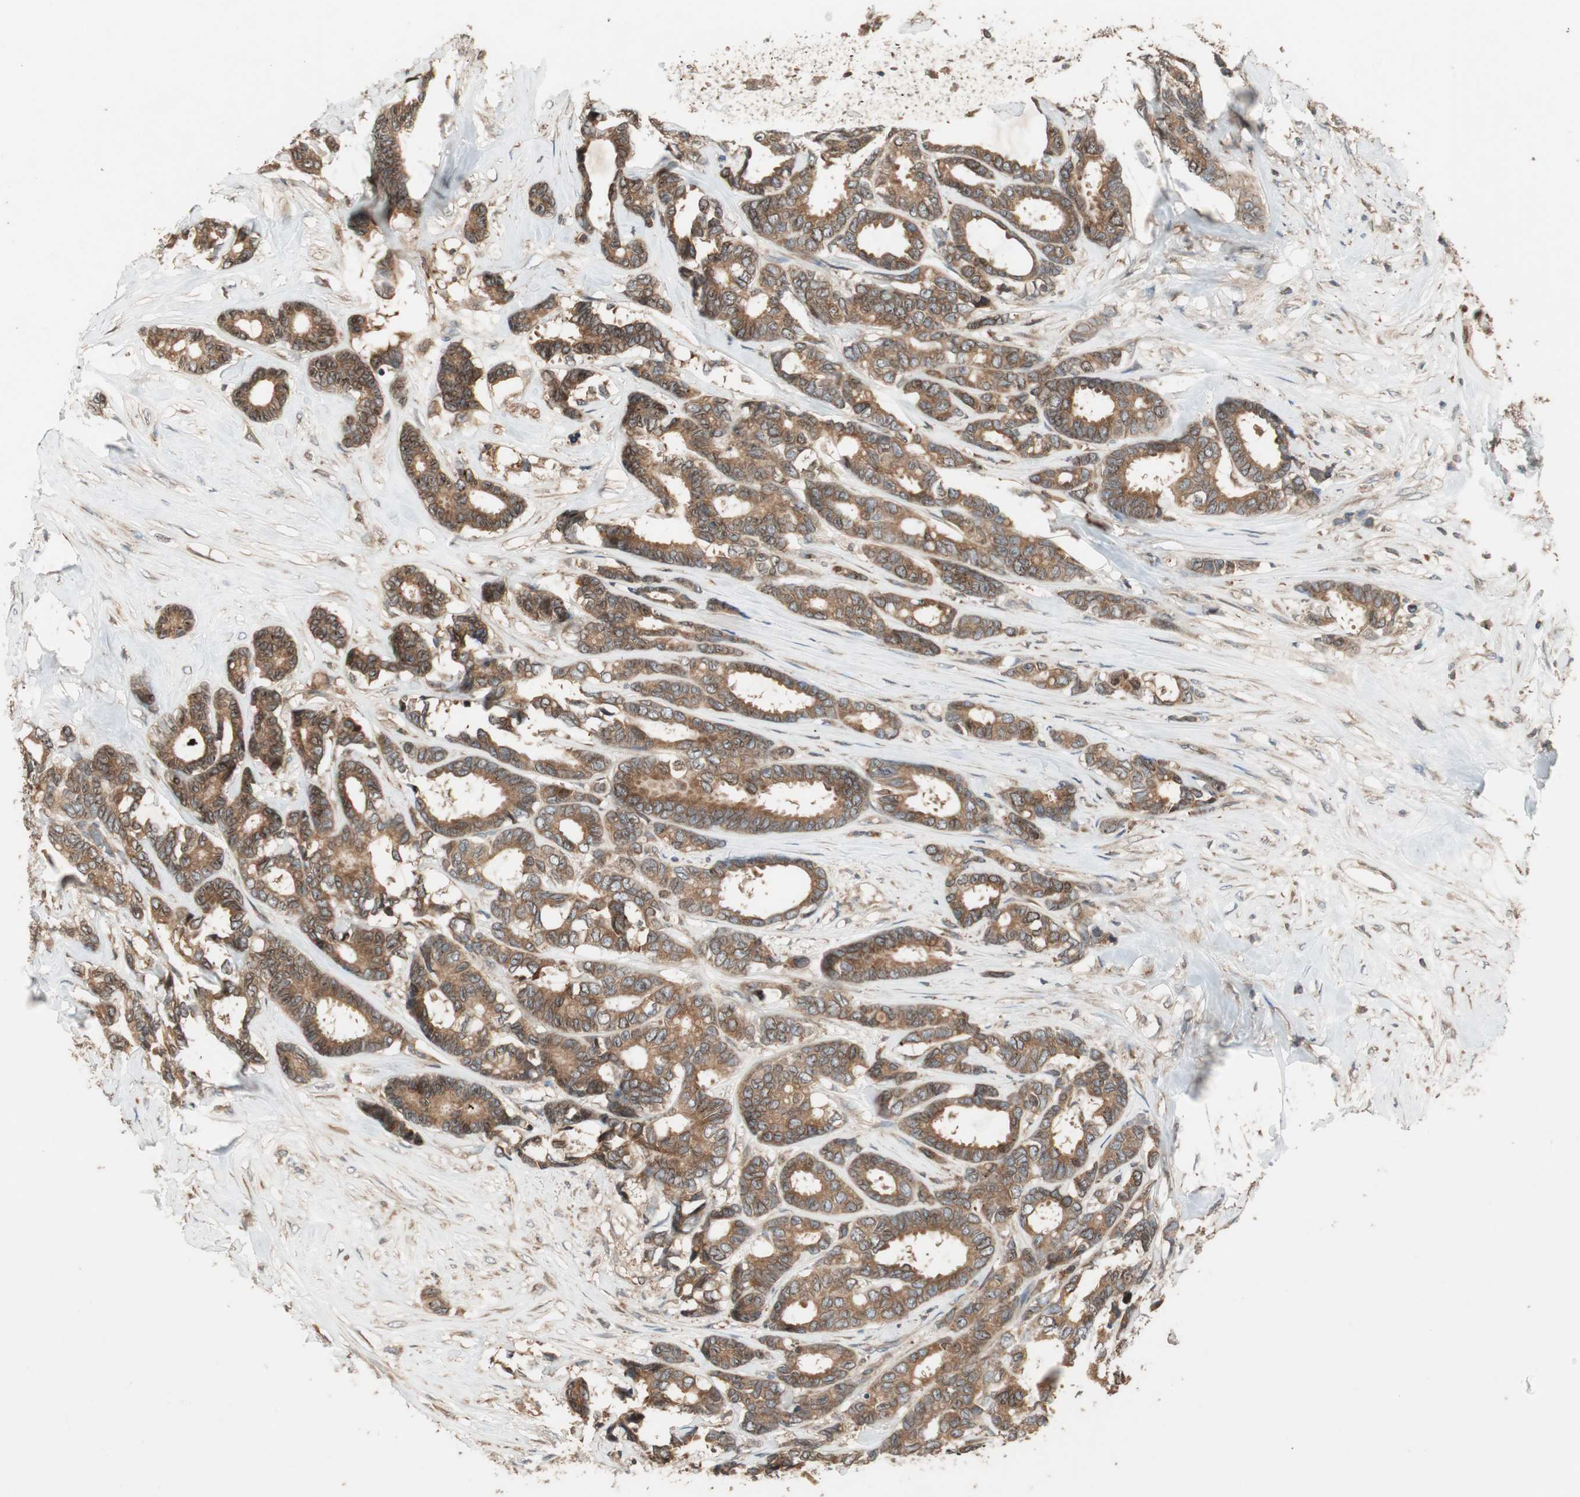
{"staining": {"intensity": "moderate", "quantity": ">75%", "location": "cytoplasmic/membranous"}, "tissue": "breast cancer", "cell_type": "Tumor cells", "image_type": "cancer", "snomed": [{"axis": "morphology", "description": "Duct carcinoma"}, {"axis": "topography", "description": "Breast"}], "caption": "The micrograph exhibits immunohistochemical staining of breast intraductal carcinoma. There is moderate cytoplasmic/membranous expression is seen in approximately >75% of tumor cells.", "gene": "ATP6AP2", "patient": {"sex": "female", "age": 87}}